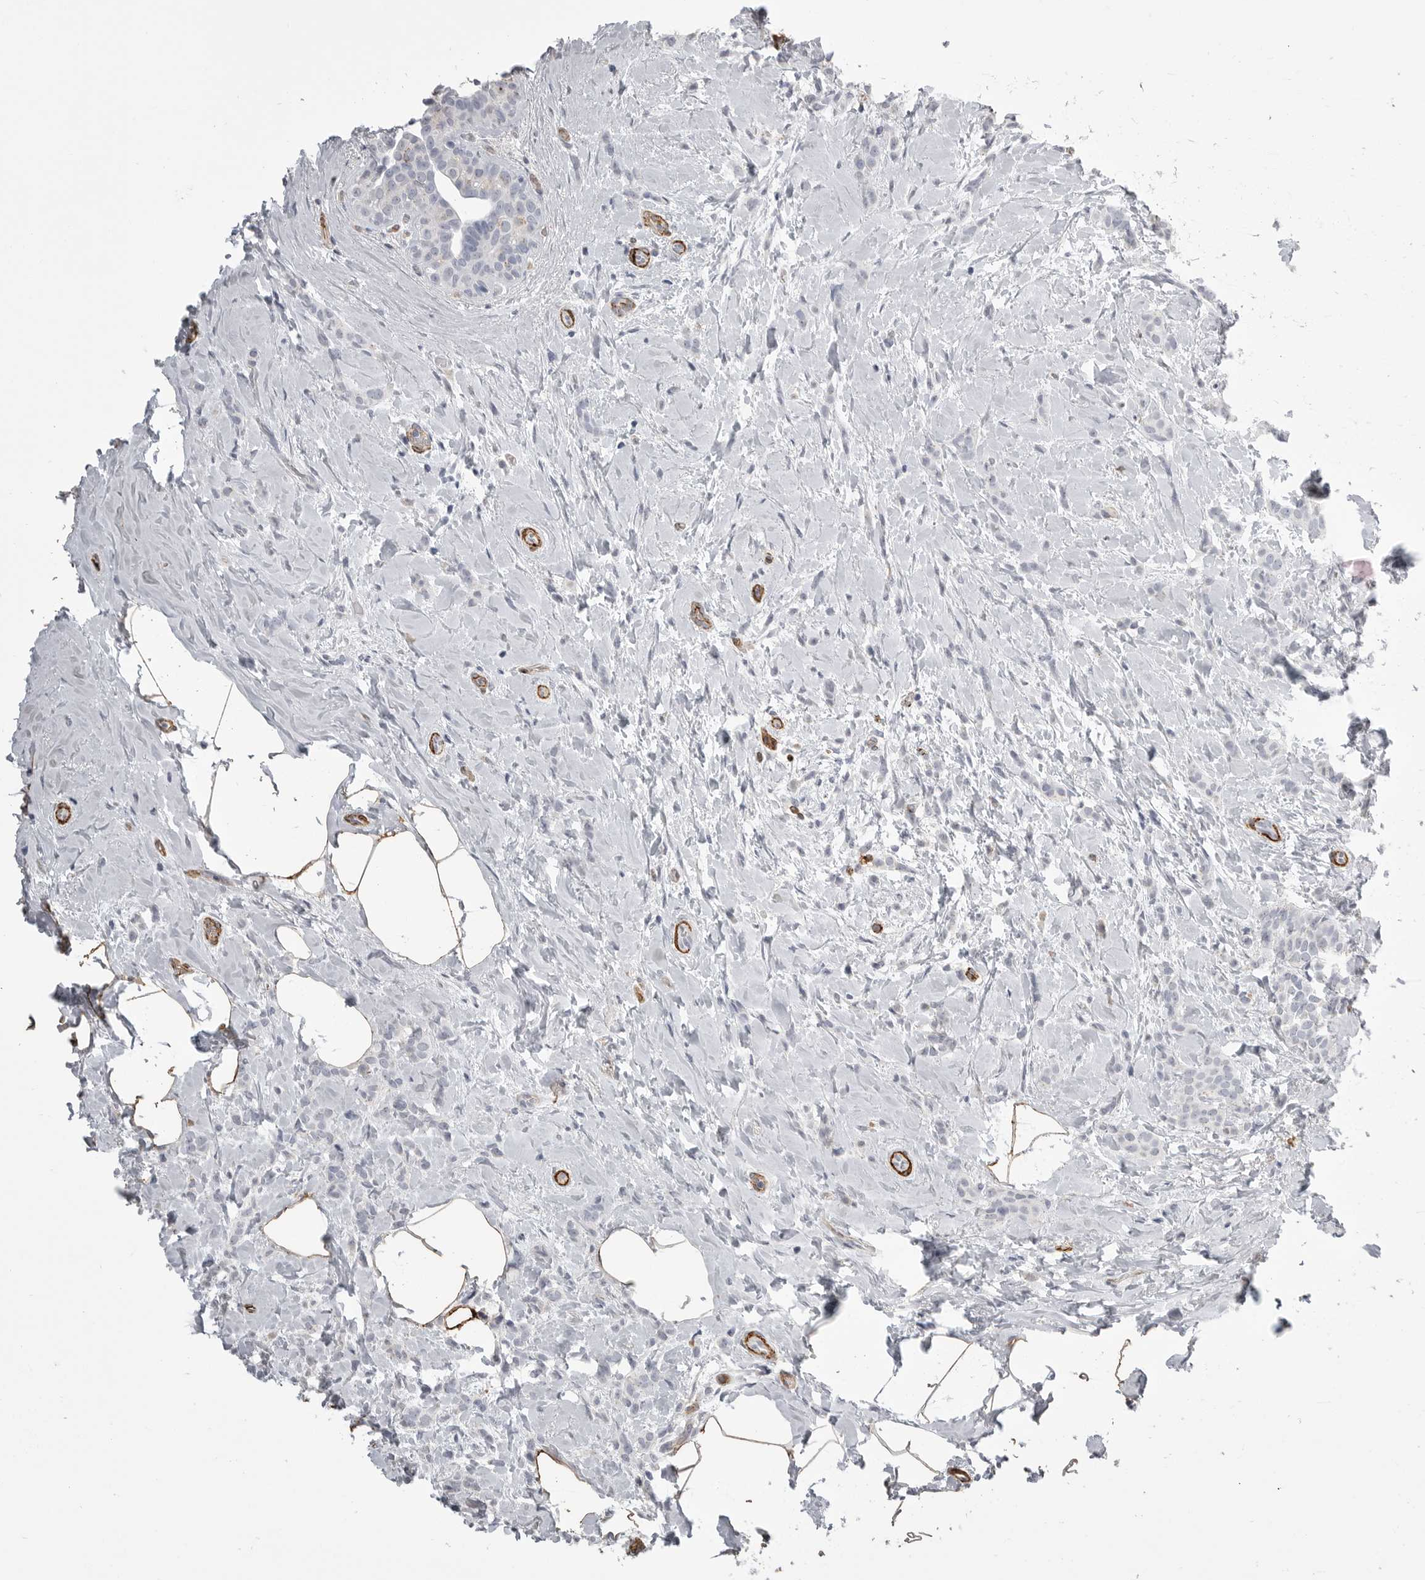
{"staining": {"intensity": "negative", "quantity": "none", "location": "none"}, "tissue": "breast cancer", "cell_type": "Tumor cells", "image_type": "cancer", "snomed": [{"axis": "morphology", "description": "Lobular carcinoma, in situ"}, {"axis": "morphology", "description": "Lobular carcinoma"}, {"axis": "topography", "description": "Breast"}], "caption": "Tumor cells show no significant staining in breast lobular carcinoma.", "gene": "AOC3", "patient": {"sex": "female", "age": 41}}